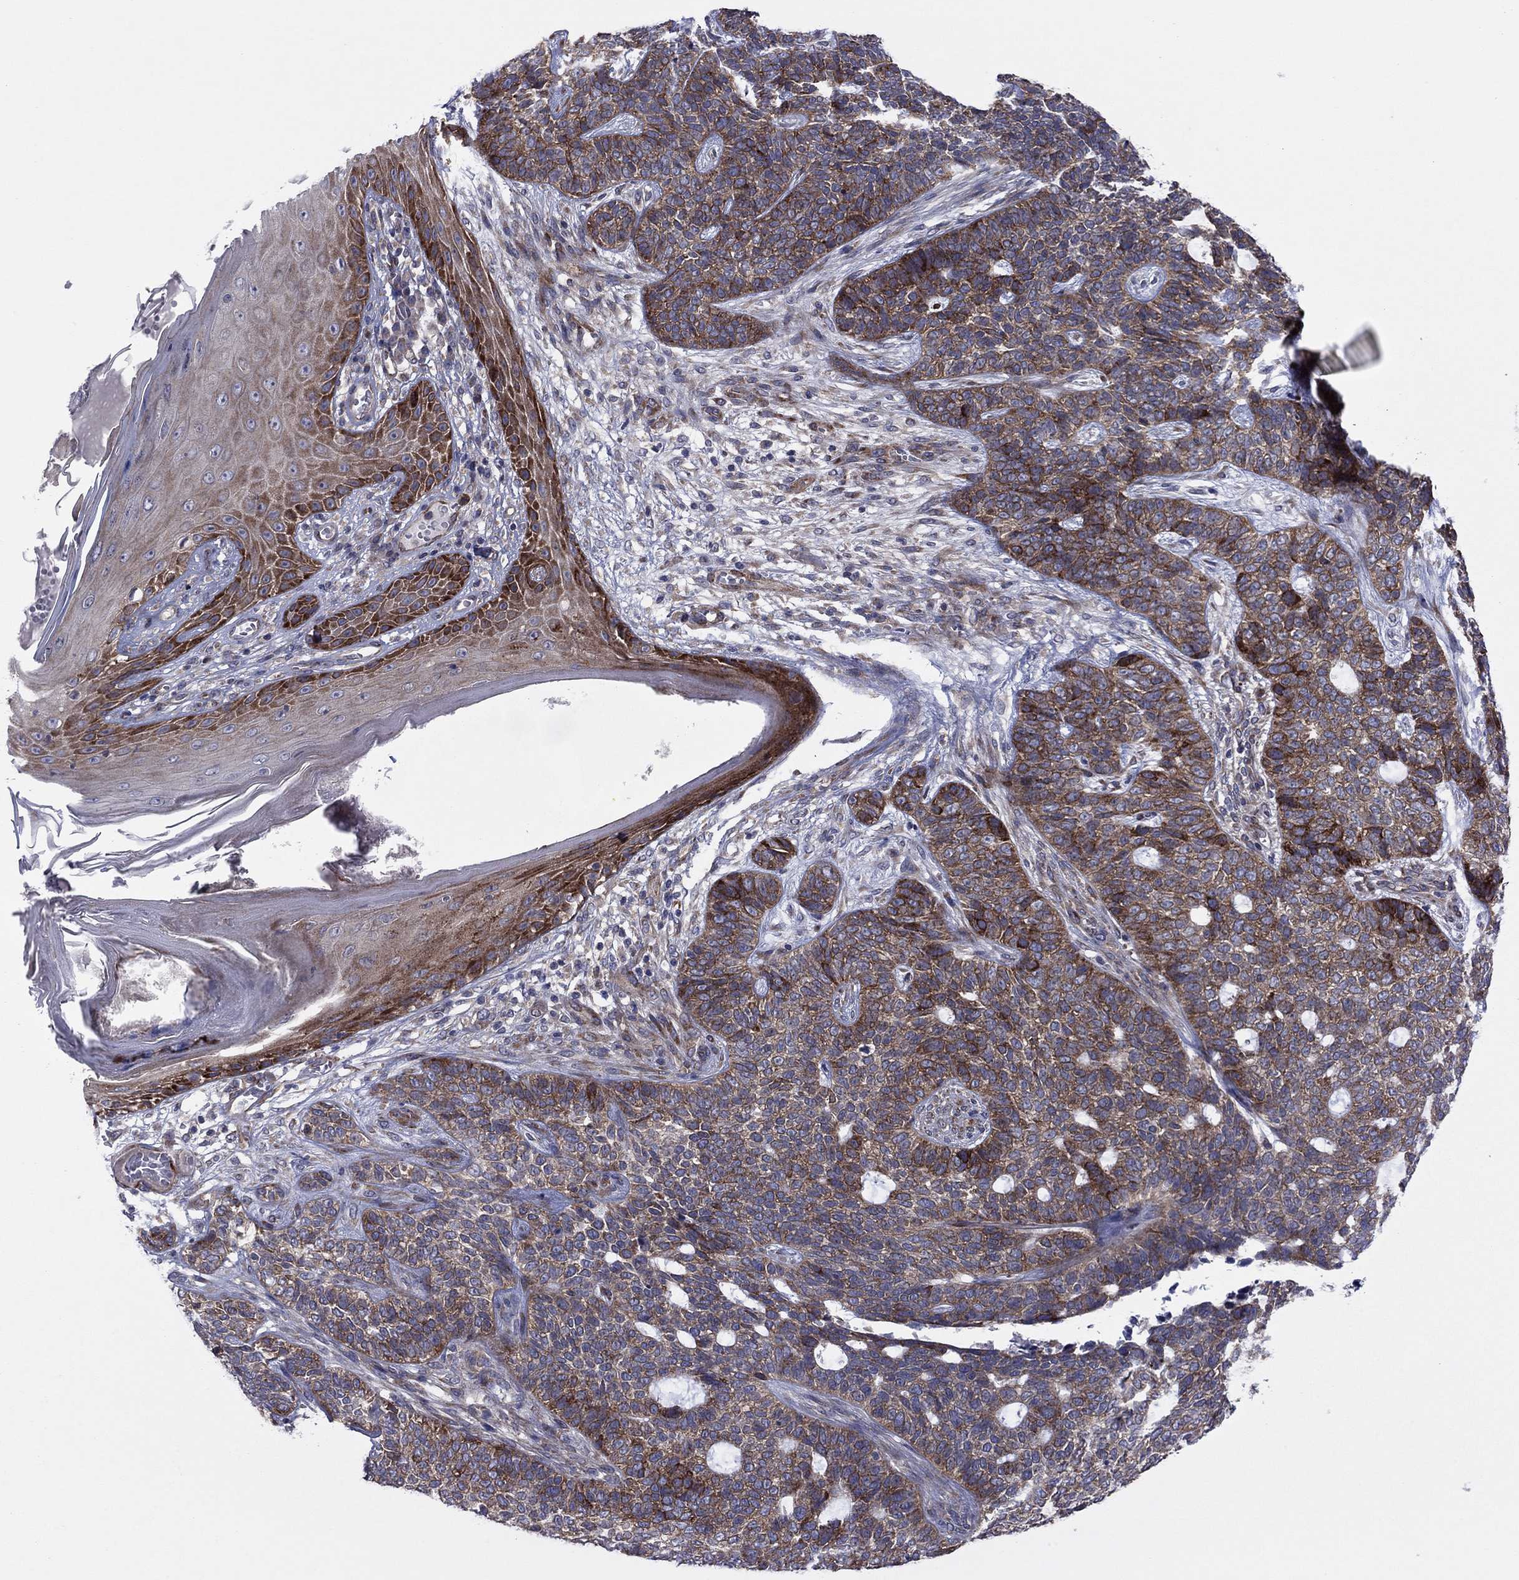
{"staining": {"intensity": "strong", "quantity": "25%-75%", "location": "cytoplasmic/membranous"}, "tissue": "skin cancer", "cell_type": "Tumor cells", "image_type": "cancer", "snomed": [{"axis": "morphology", "description": "Basal cell carcinoma"}, {"axis": "topography", "description": "Skin"}], "caption": "Brown immunohistochemical staining in human skin basal cell carcinoma exhibits strong cytoplasmic/membranous expression in about 25%-75% of tumor cells. (Stains: DAB in brown, nuclei in blue, Microscopy: brightfield microscopy at high magnification).", "gene": "GPR155", "patient": {"sex": "female", "age": 69}}